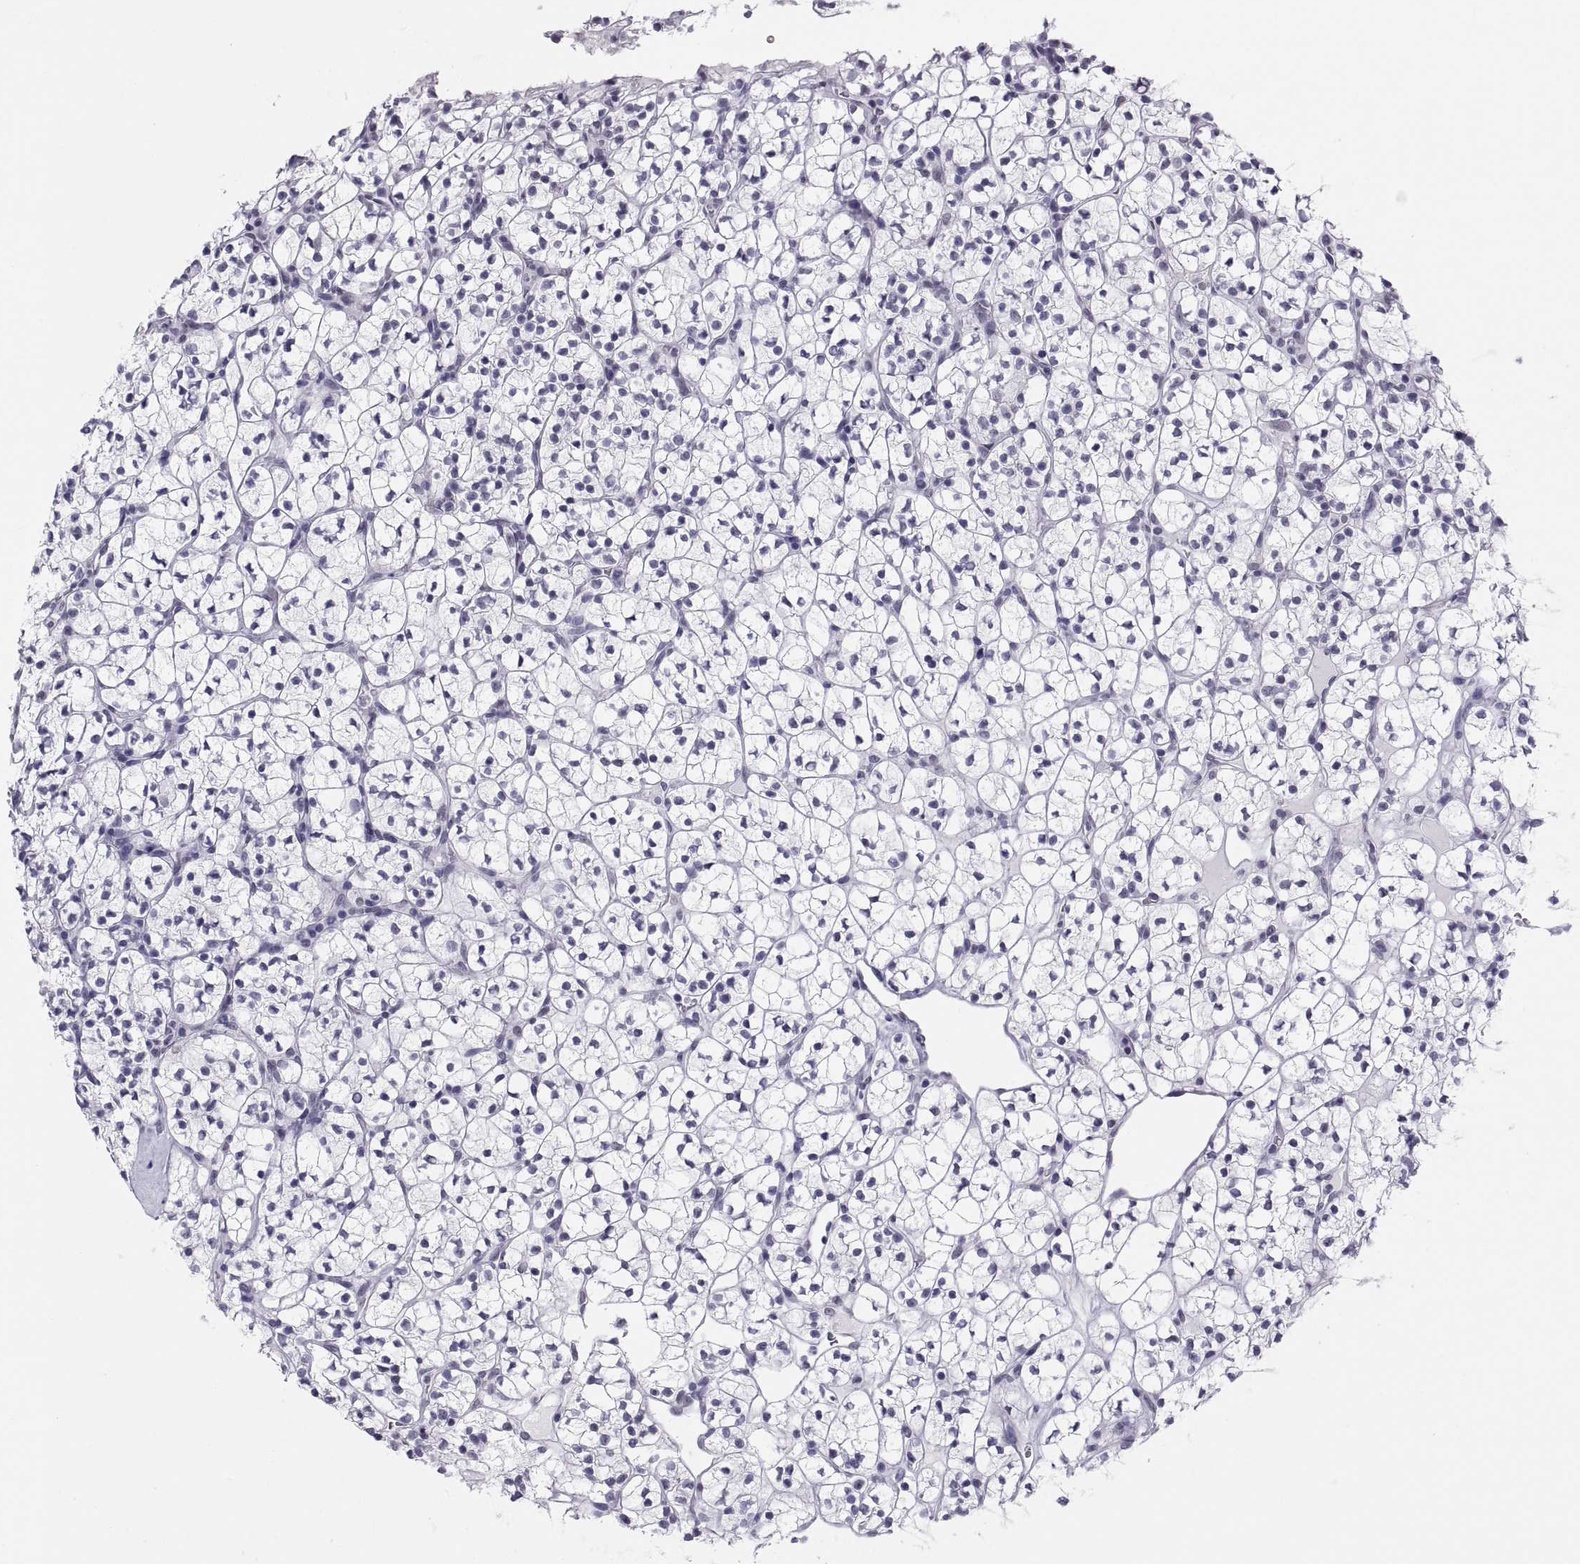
{"staining": {"intensity": "negative", "quantity": "none", "location": "none"}, "tissue": "renal cancer", "cell_type": "Tumor cells", "image_type": "cancer", "snomed": [{"axis": "morphology", "description": "Adenocarcinoma, NOS"}, {"axis": "topography", "description": "Kidney"}], "caption": "Immunohistochemistry (IHC) micrograph of human renal cancer (adenocarcinoma) stained for a protein (brown), which reveals no expression in tumor cells.", "gene": "NEUROD6", "patient": {"sex": "female", "age": 89}}